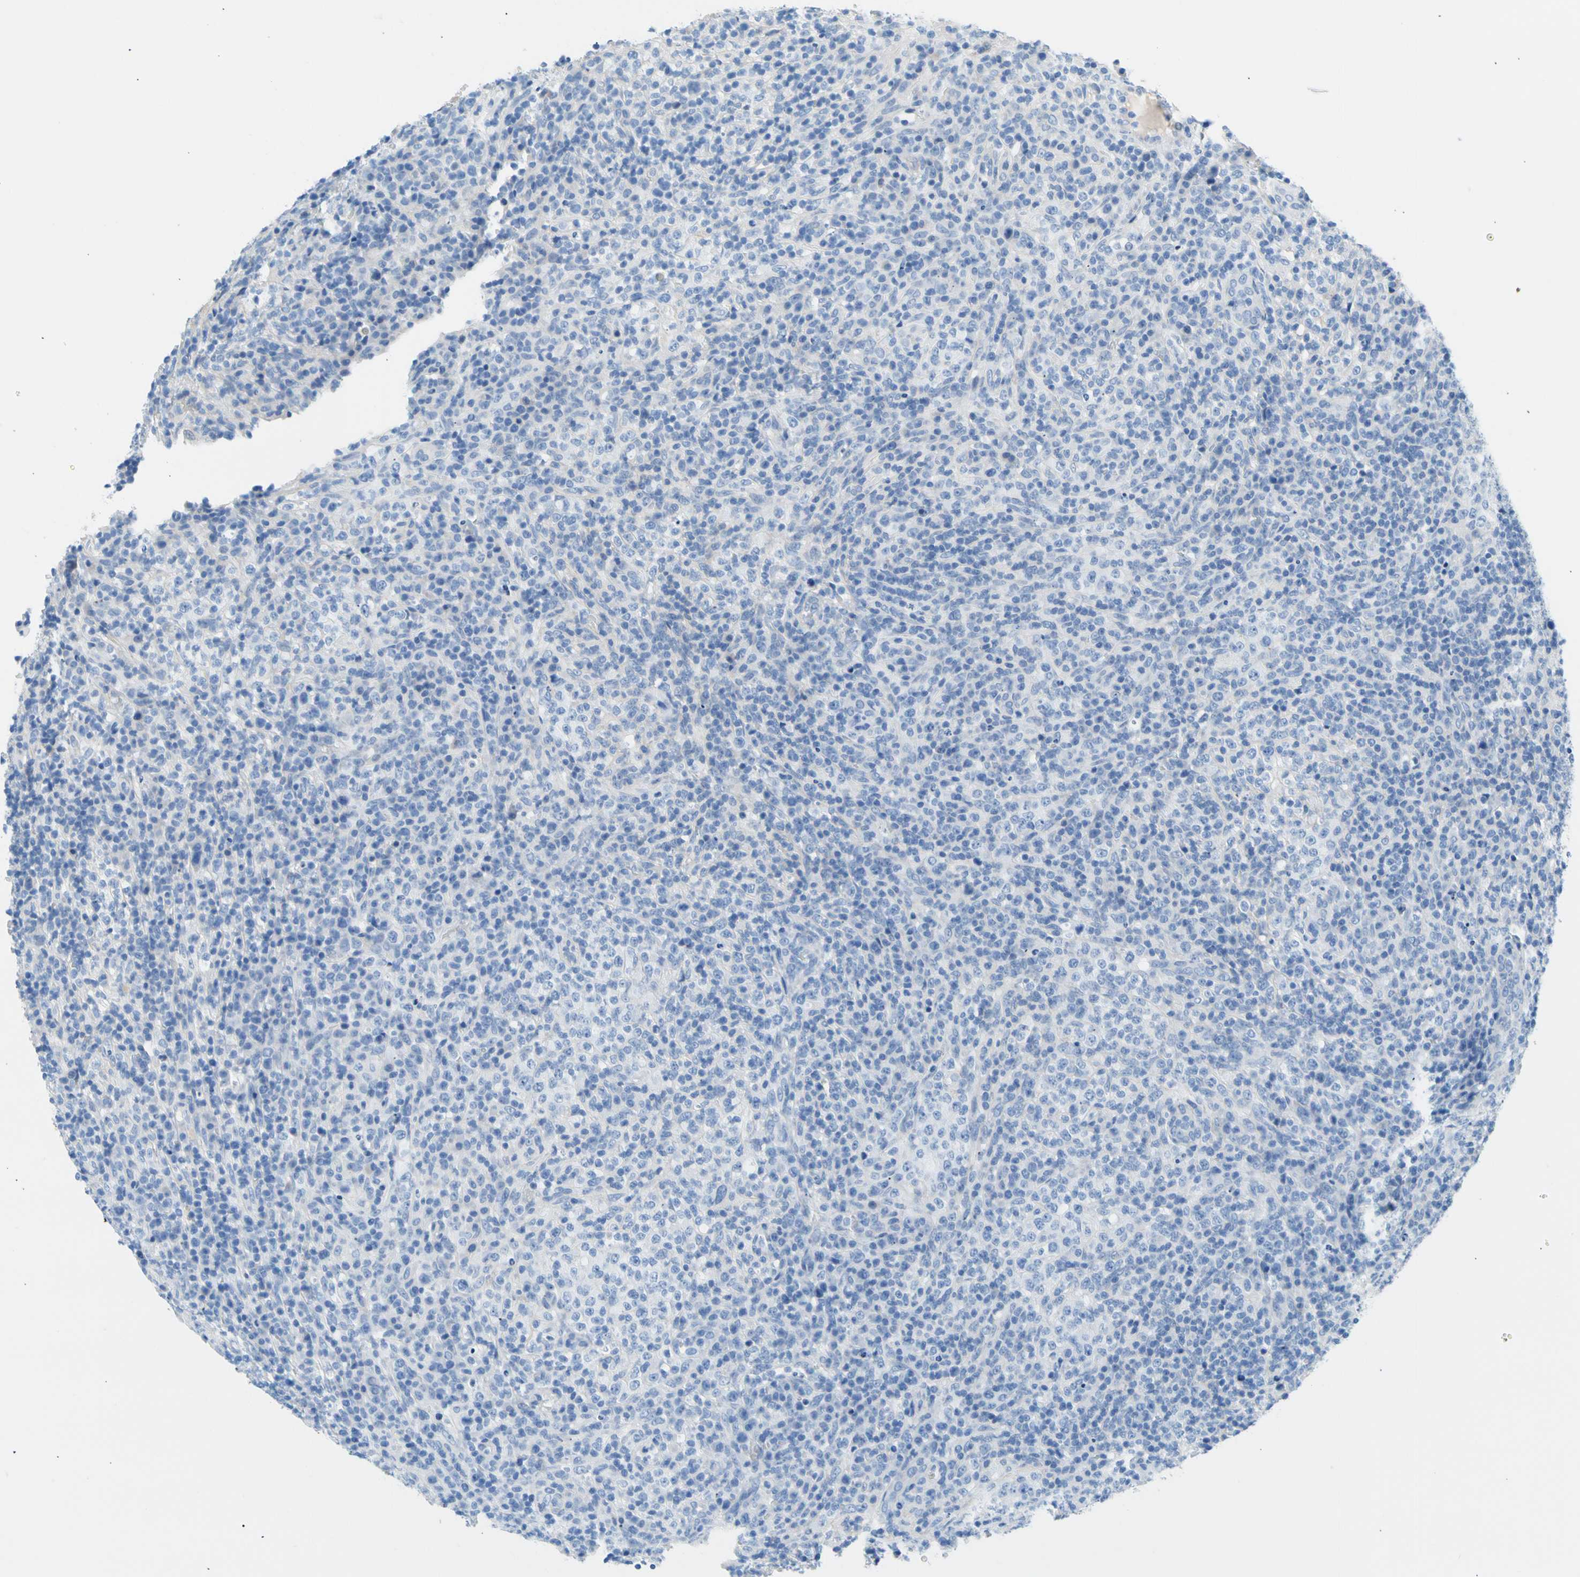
{"staining": {"intensity": "negative", "quantity": "none", "location": "none"}, "tissue": "lymphoma", "cell_type": "Tumor cells", "image_type": "cancer", "snomed": [{"axis": "morphology", "description": "Malignant lymphoma, non-Hodgkin's type, High grade"}, {"axis": "topography", "description": "Lymph node"}], "caption": "Immunohistochemistry photomicrograph of human malignant lymphoma, non-Hodgkin's type (high-grade) stained for a protein (brown), which displays no expression in tumor cells.", "gene": "CEL", "patient": {"sex": "female", "age": 76}}